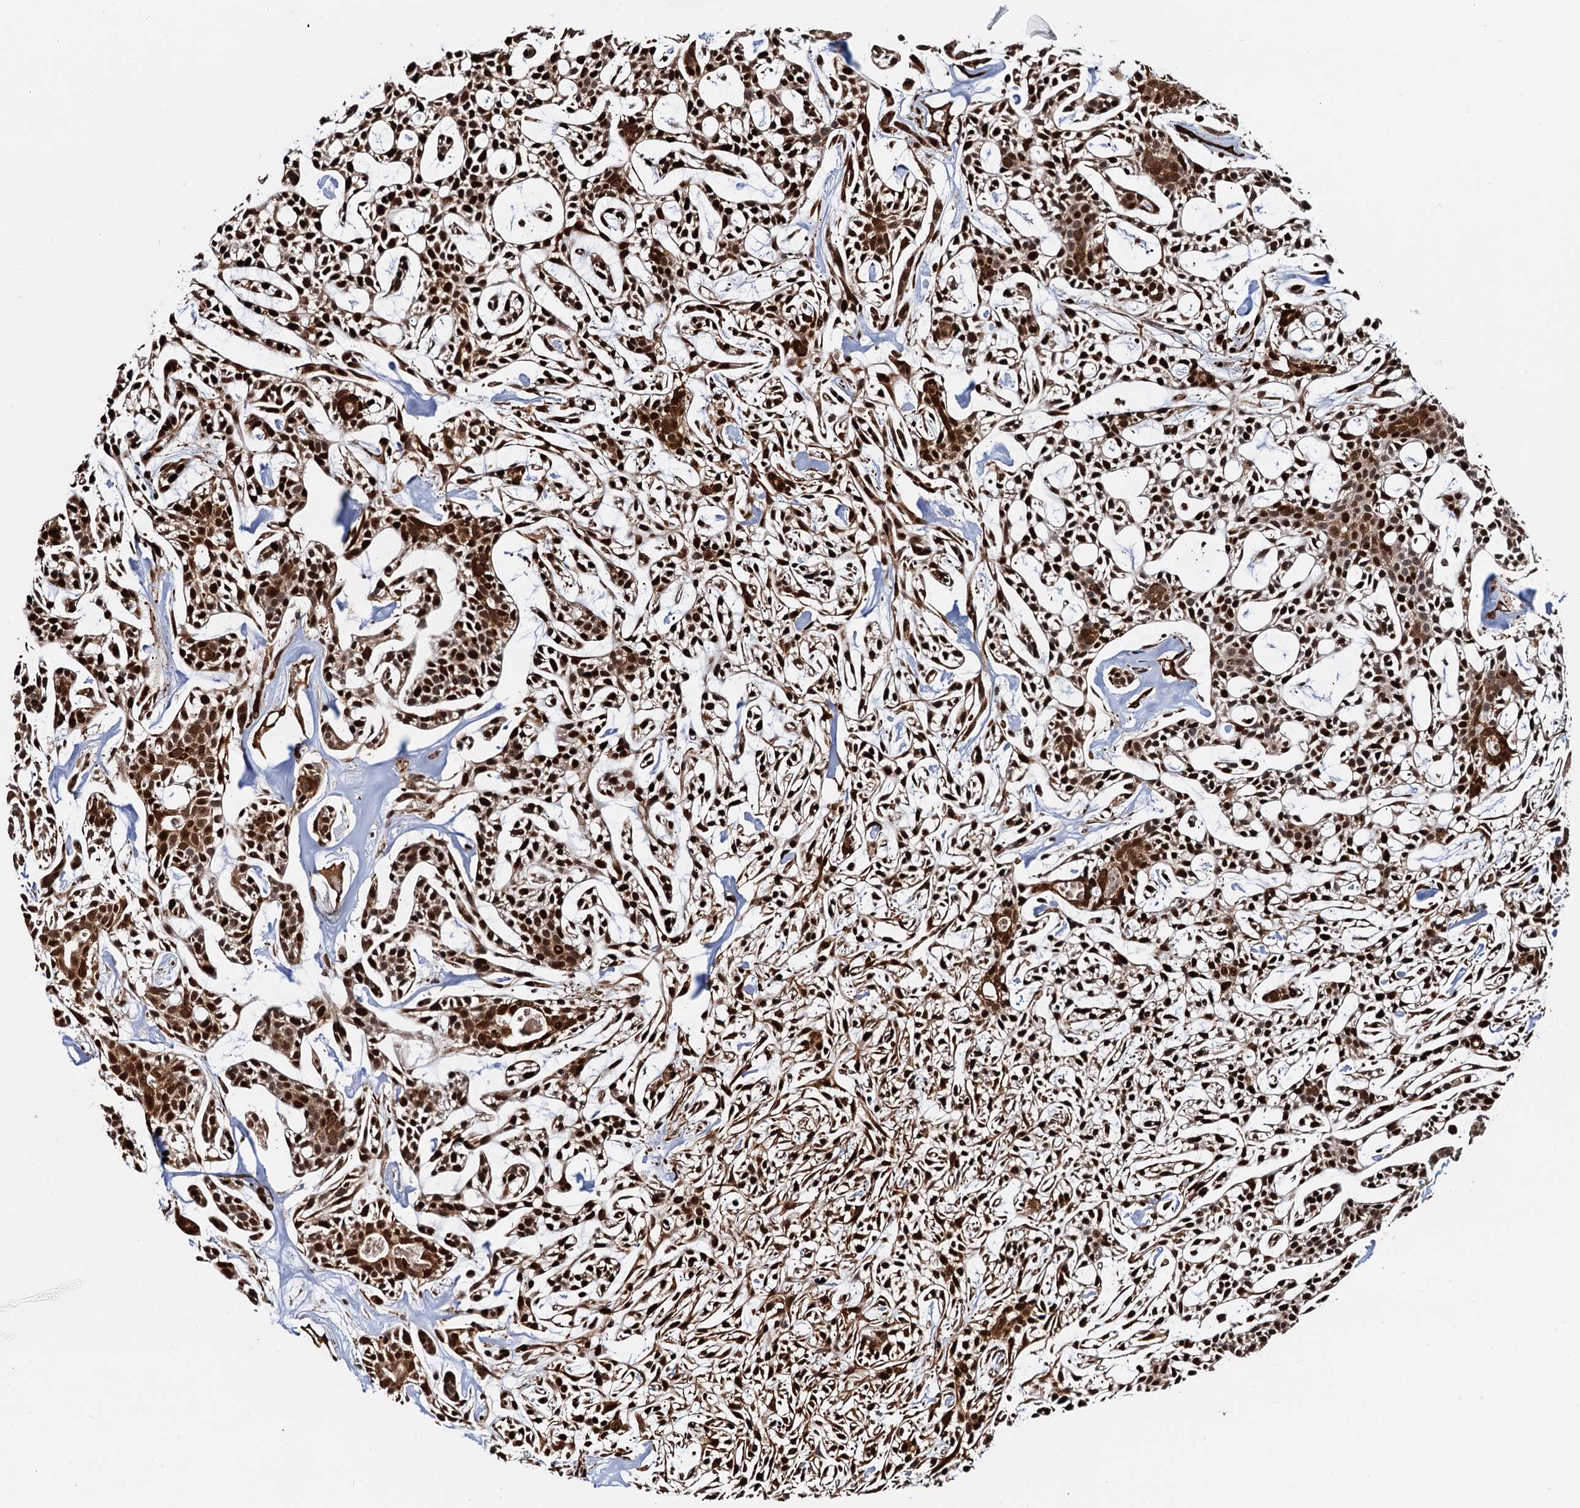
{"staining": {"intensity": "strong", "quantity": ">75%", "location": "cytoplasmic/membranous,nuclear"}, "tissue": "head and neck cancer", "cell_type": "Tumor cells", "image_type": "cancer", "snomed": [{"axis": "morphology", "description": "Adenocarcinoma, NOS"}, {"axis": "topography", "description": "Salivary gland"}, {"axis": "topography", "description": "Head-Neck"}], "caption": "The micrograph reveals staining of head and neck cancer (adenocarcinoma), revealing strong cytoplasmic/membranous and nuclear protein staining (brown color) within tumor cells.", "gene": "SNRNP25", "patient": {"sex": "male", "age": 55}}